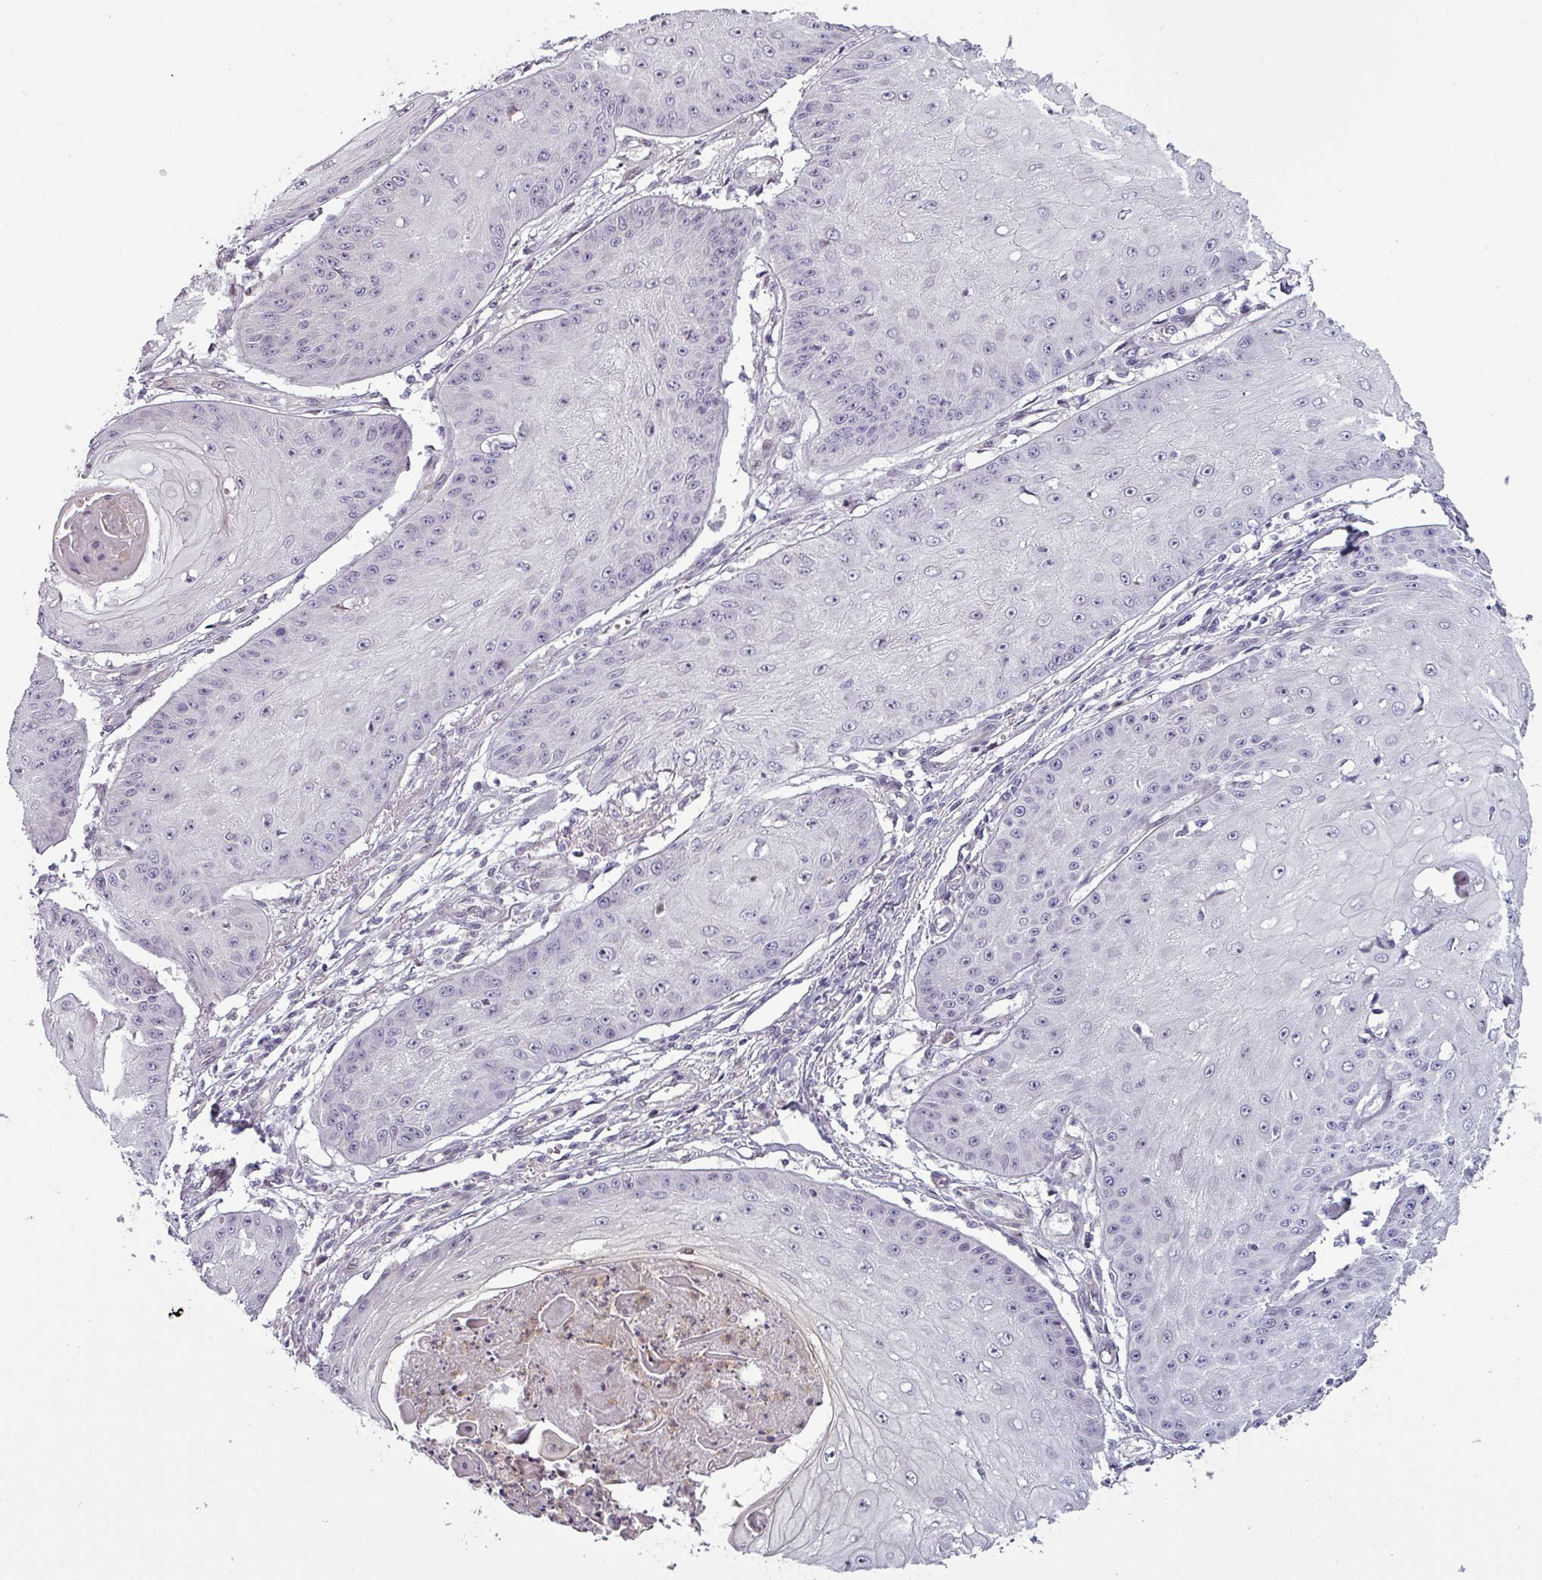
{"staining": {"intensity": "negative", "quantity": "none", "location": "none"}, "tissue": "skin cancer", "cell_type": "Tumor cells", "image_type": "cancer", "snomed": [{"axis": "morphology", "description": "Squamous cell carcinoma, NOS"}, {"axis": "topography", "description": "Skin"}], "caption": "IHC image of human skin squamous cell carcinoma stained for a protein (brown), which displays no expression in tumor cells.", "gene": "PRAMEF12", "patient": {"sex": "male", "age": 70}}